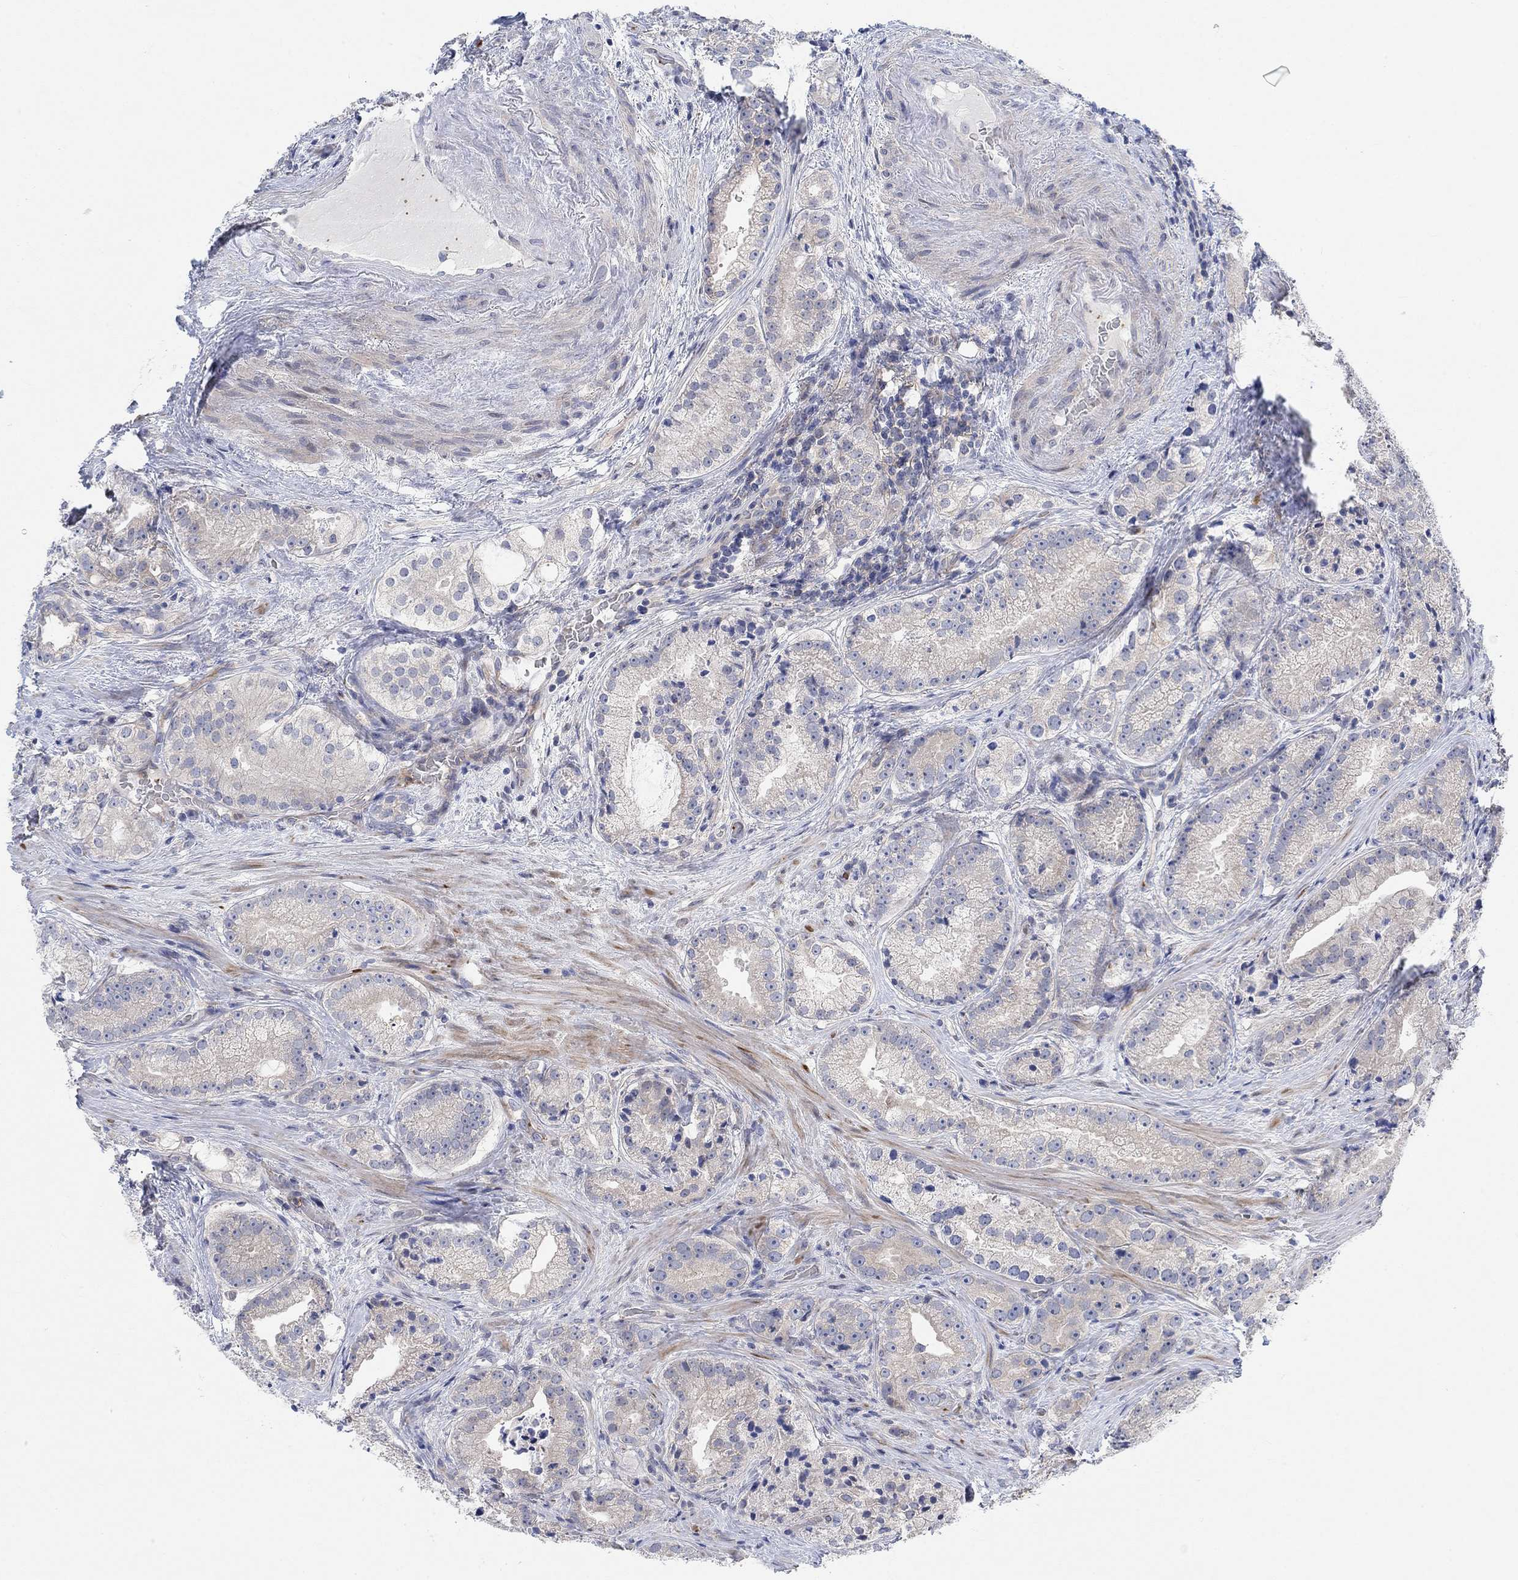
{"staining": {"intensity": "negative", "quantity": "none", "location": "none"}, "tissue": "prostate cancer", "cell_type": "Tumor cells", "image_type": "cancer", "snomed": [{"axis": "morphology", "description": "Adenocarcinoma, NOS"}, {"axis": "morphology", "description": "Adenocarcinoma, High grade"}, {"axis": "topography", "description": "Prostate"}], "caption": "Immunohistochemistry of adenocarcinoma (prostate) demonstrates no expression in tumor cells. (Immunohistochemistry, brightfield microscopy, high magnification).", "gene": "PMFBP1", "patient": {"sex": "male", "age": 64}}